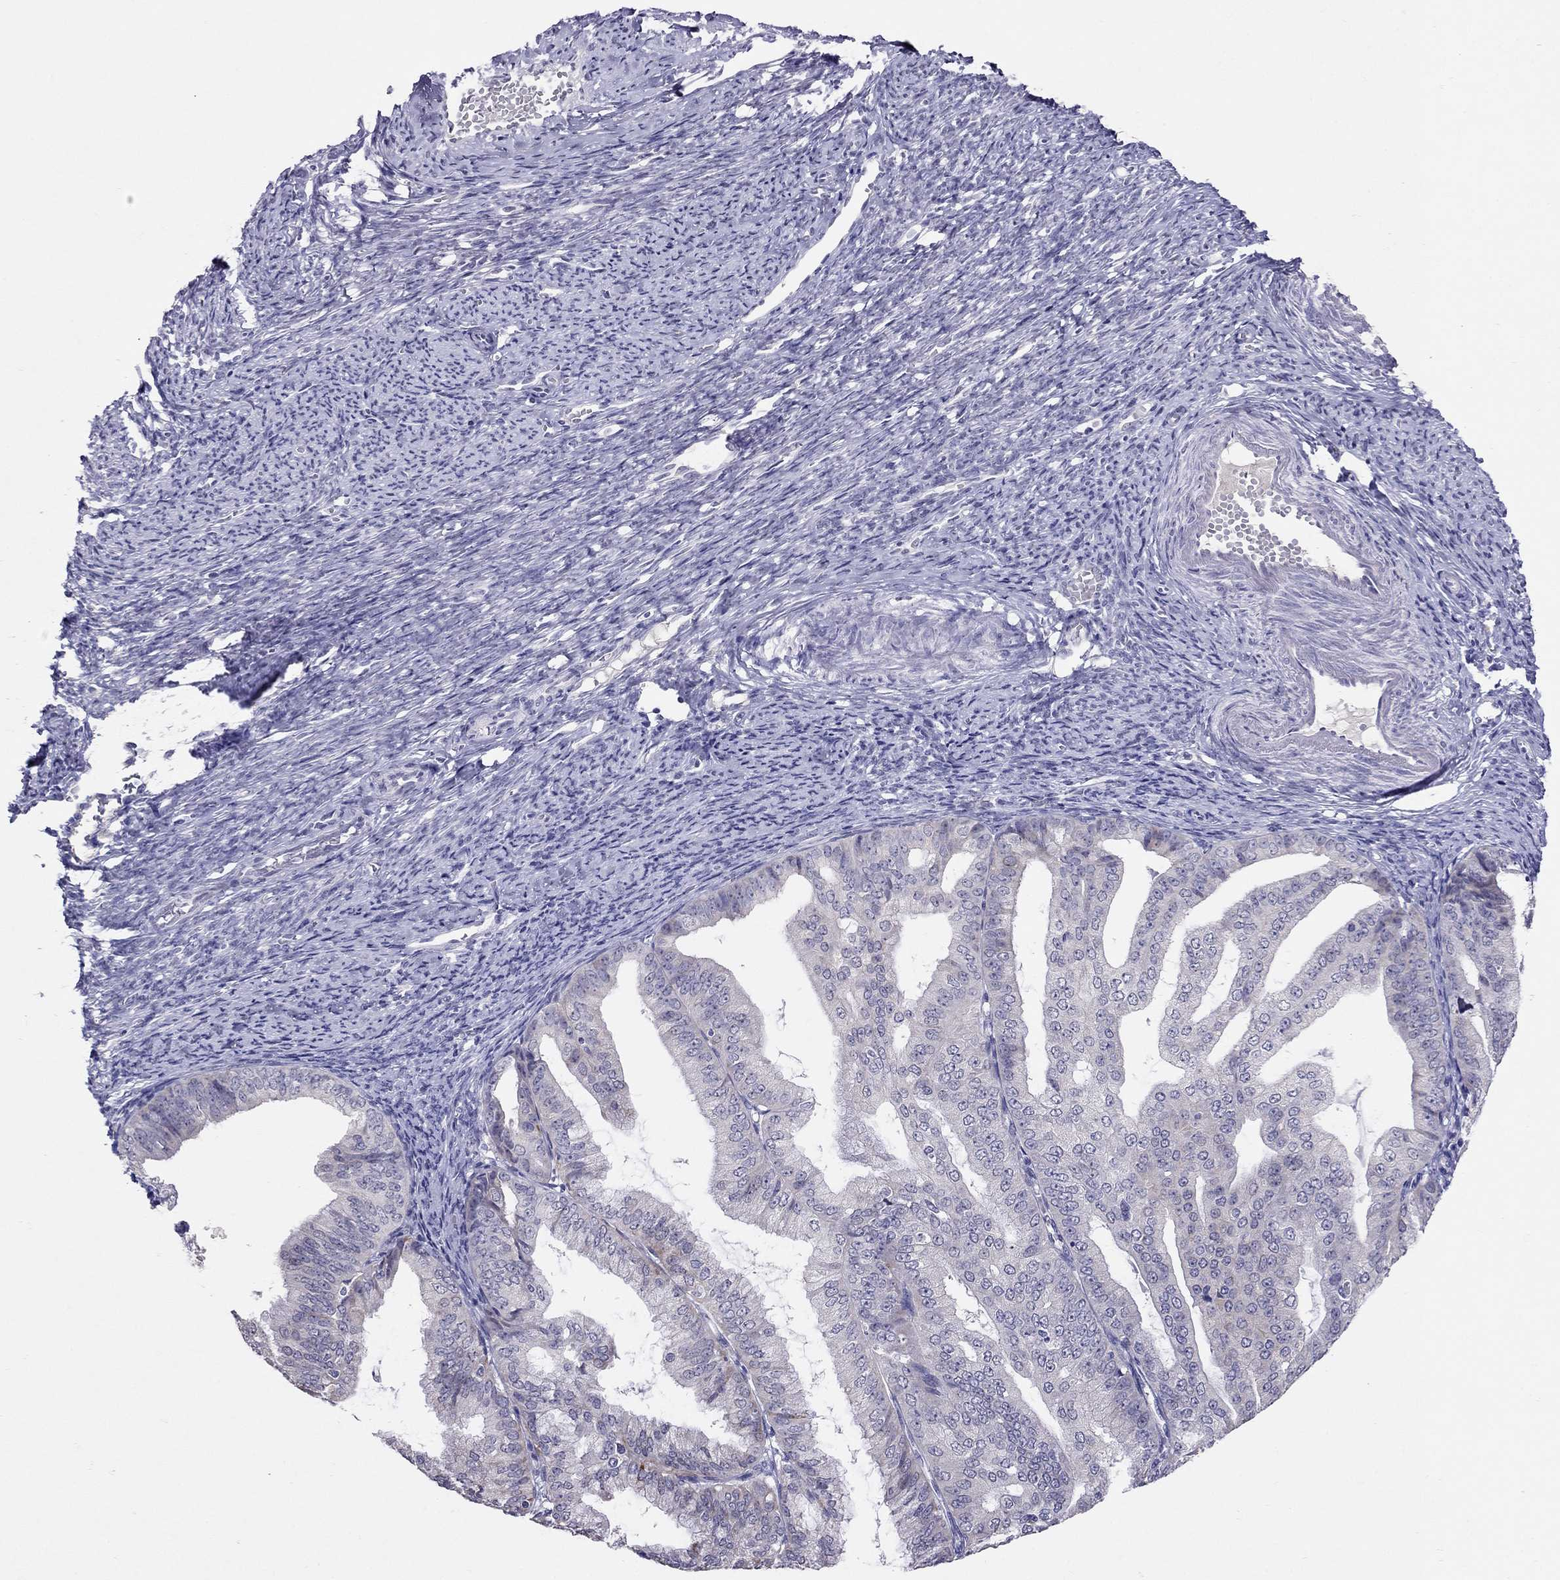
{"staining": {"intensity": "negative", "quantity": "none", "location": "none"}, "tissue": "endometrial cancer", "cell_type": "Tumor cells", "image_type": "cancer", "snomed": [{"axis": "morphology", "description": "Adenocarcinoma, NOS"}, {"axis": "topography", "description": "Endometrium"}], "caption": "IHC image of adenocarcinoma (endometrial) stained for a protein (brown), which shows no positivity in tumor cells.", "gene": "MYO3B", "patient": {"sex": "female", "age": 63}}